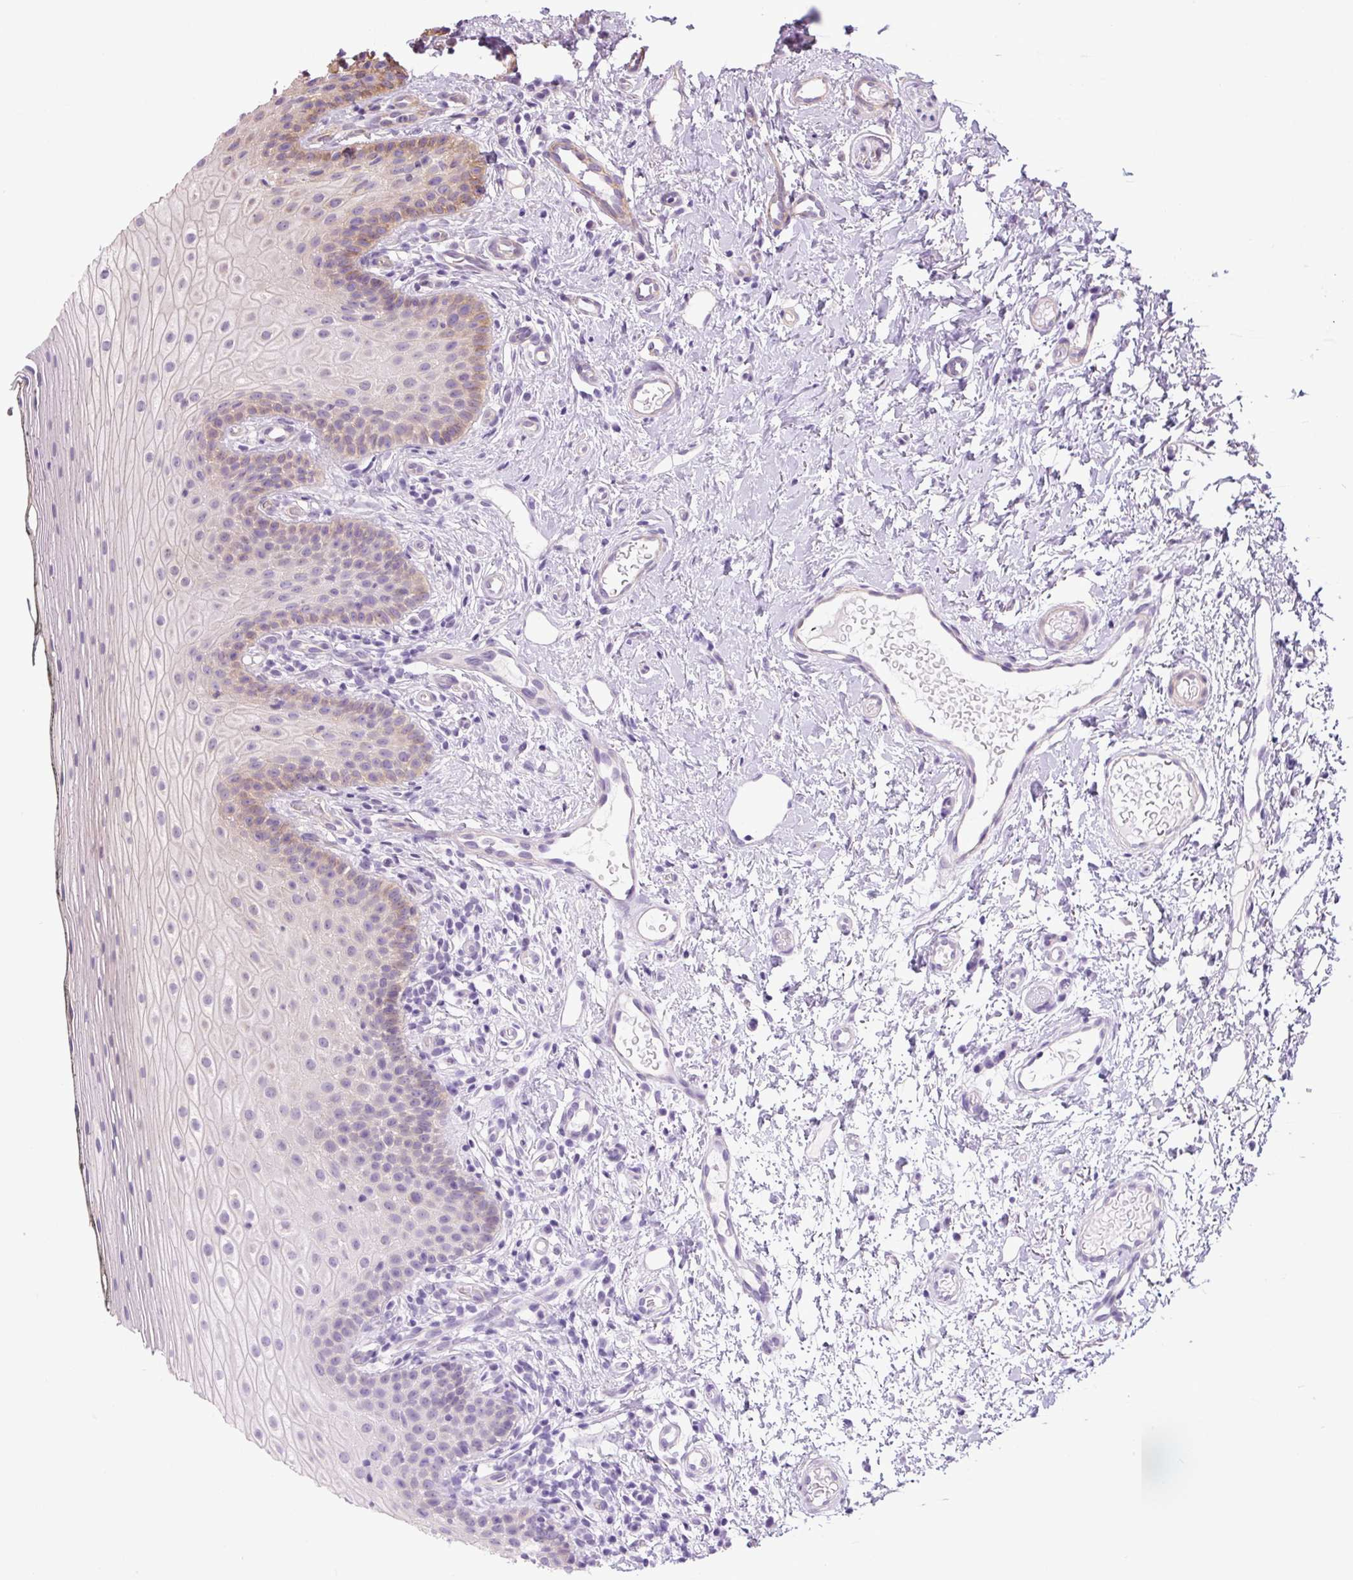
{"staining": {"intensity": "moderate", "quantity": "<25%", "location": "cytoplasmic/membranous"}, "tissue": "oral mucosa", "cell_type": "Squamous epithelial cells", "image_type": "normal", "snomed": [{"axis": "morphology", "description": "Normal tissue, NOS"}, {"axis": "topography", "description": "Oral tissue"}], "caption": "Squamous epithelial cells demonstrate moderate cytoplasmic/membranous staining in about <25% of cells in unremarkable oral mucosa.", "gene": "SEPTIN10", "patient": {"sex": "male", "age": 75}}